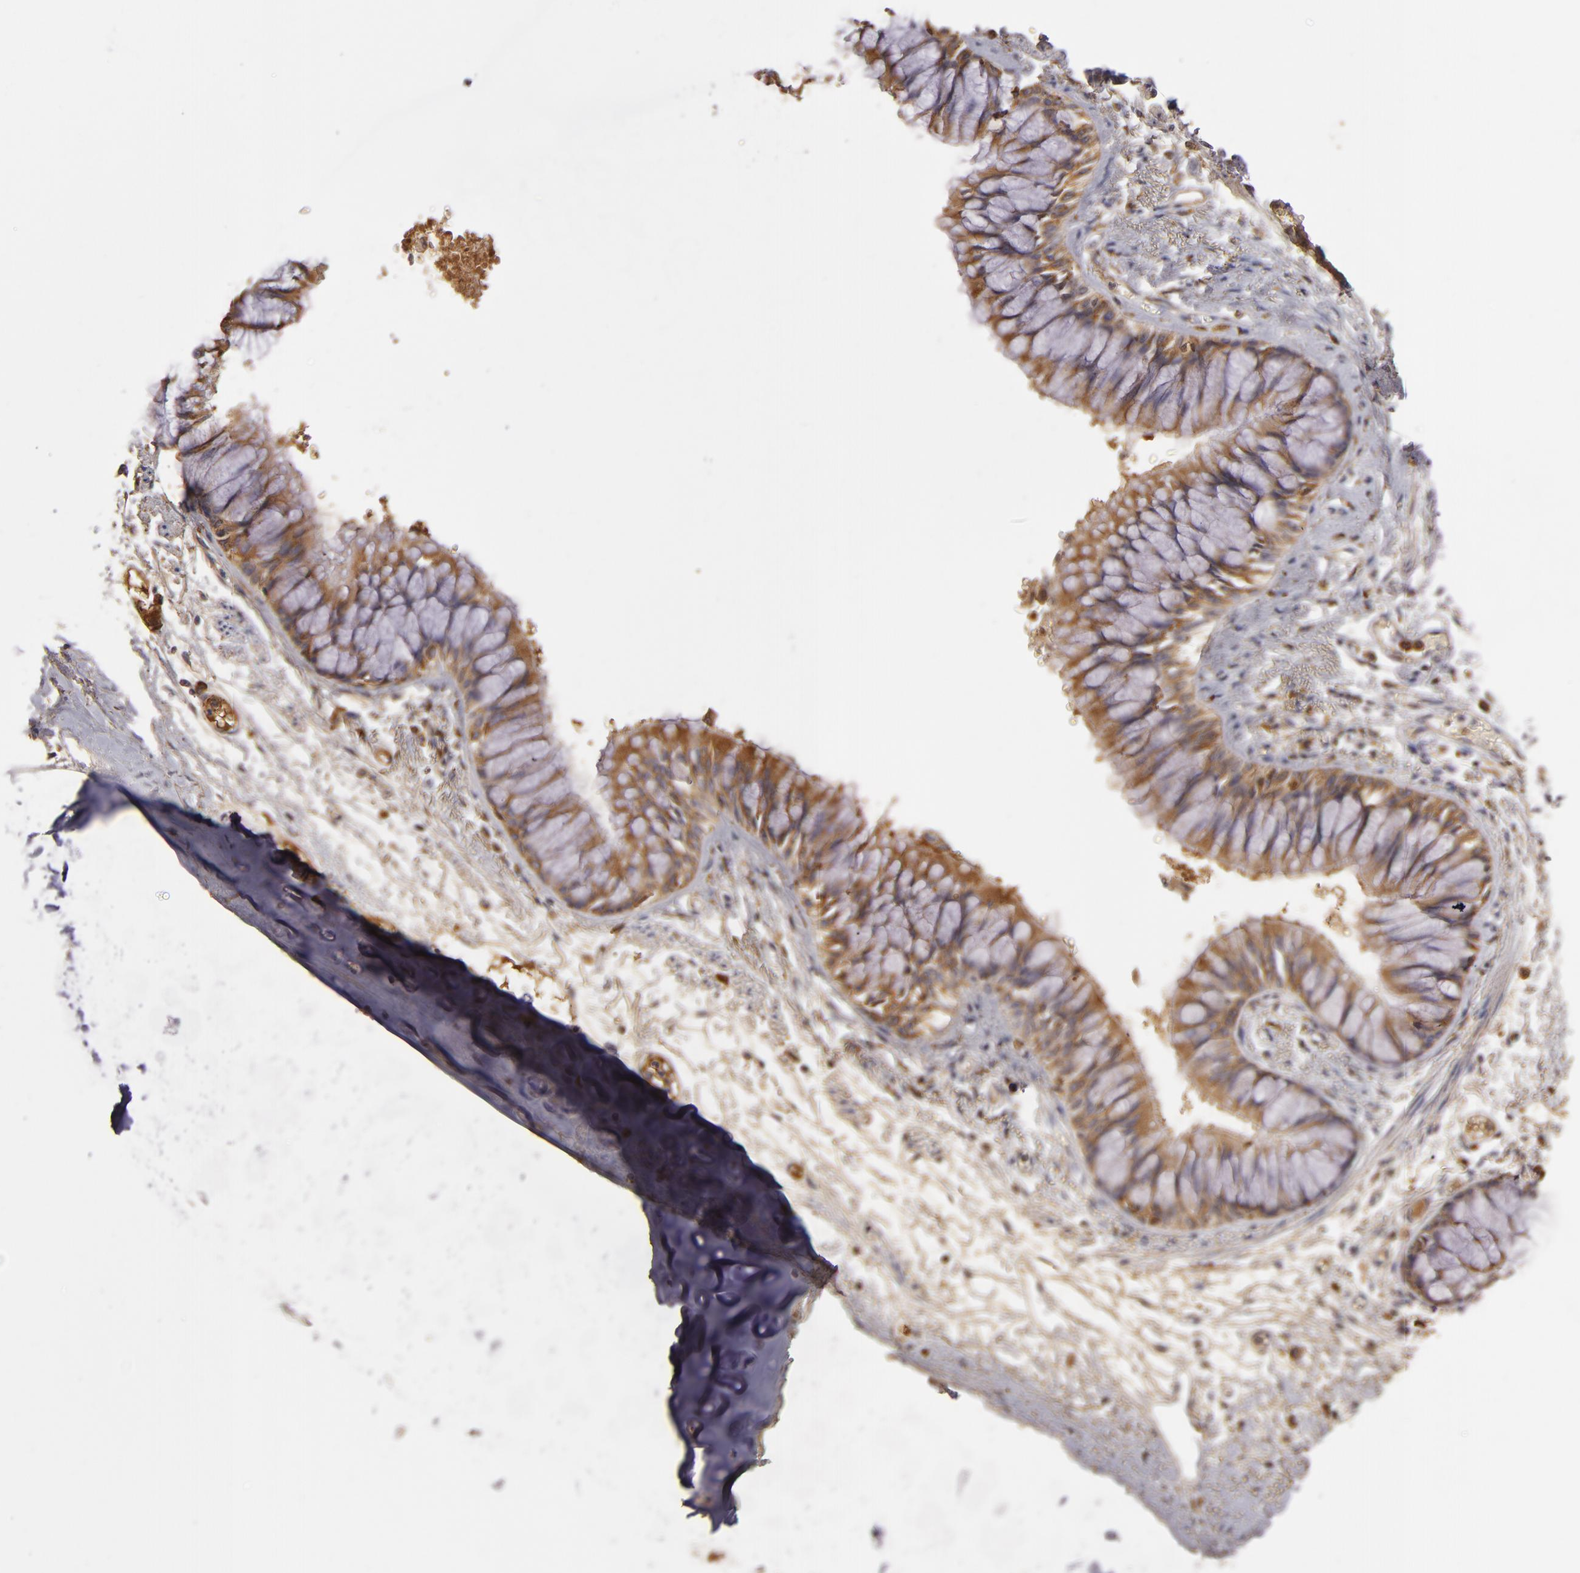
{"staining": {"intensity": "strong", "quantity": ">75%", "location": "cytoplasmic/membranous"}, "tissue": "bronchus", "cell_type": "Respiratory epithelial cells", "image_type": "normal", "snomed": [{"axis": "morphology", "description": "Normal tissue, NOS"}, {"axis": "topography", "description": "Cartilage tissue"}, {"axis": "topography", "description": "Bronchus"}, {"axis": "topography", "description": "Lung"}, {"axis": "topography", "description": "Peripheral nerve tissue"}], "caption": "Immunohistochemical staining of normal human bronchus exhibits high levels of strong cytoplasmic/membranous staining in approximately >75% of respiratory epithelial cells.", "gene": "CFB", "patient": {"sex": "female", "age": 49}}